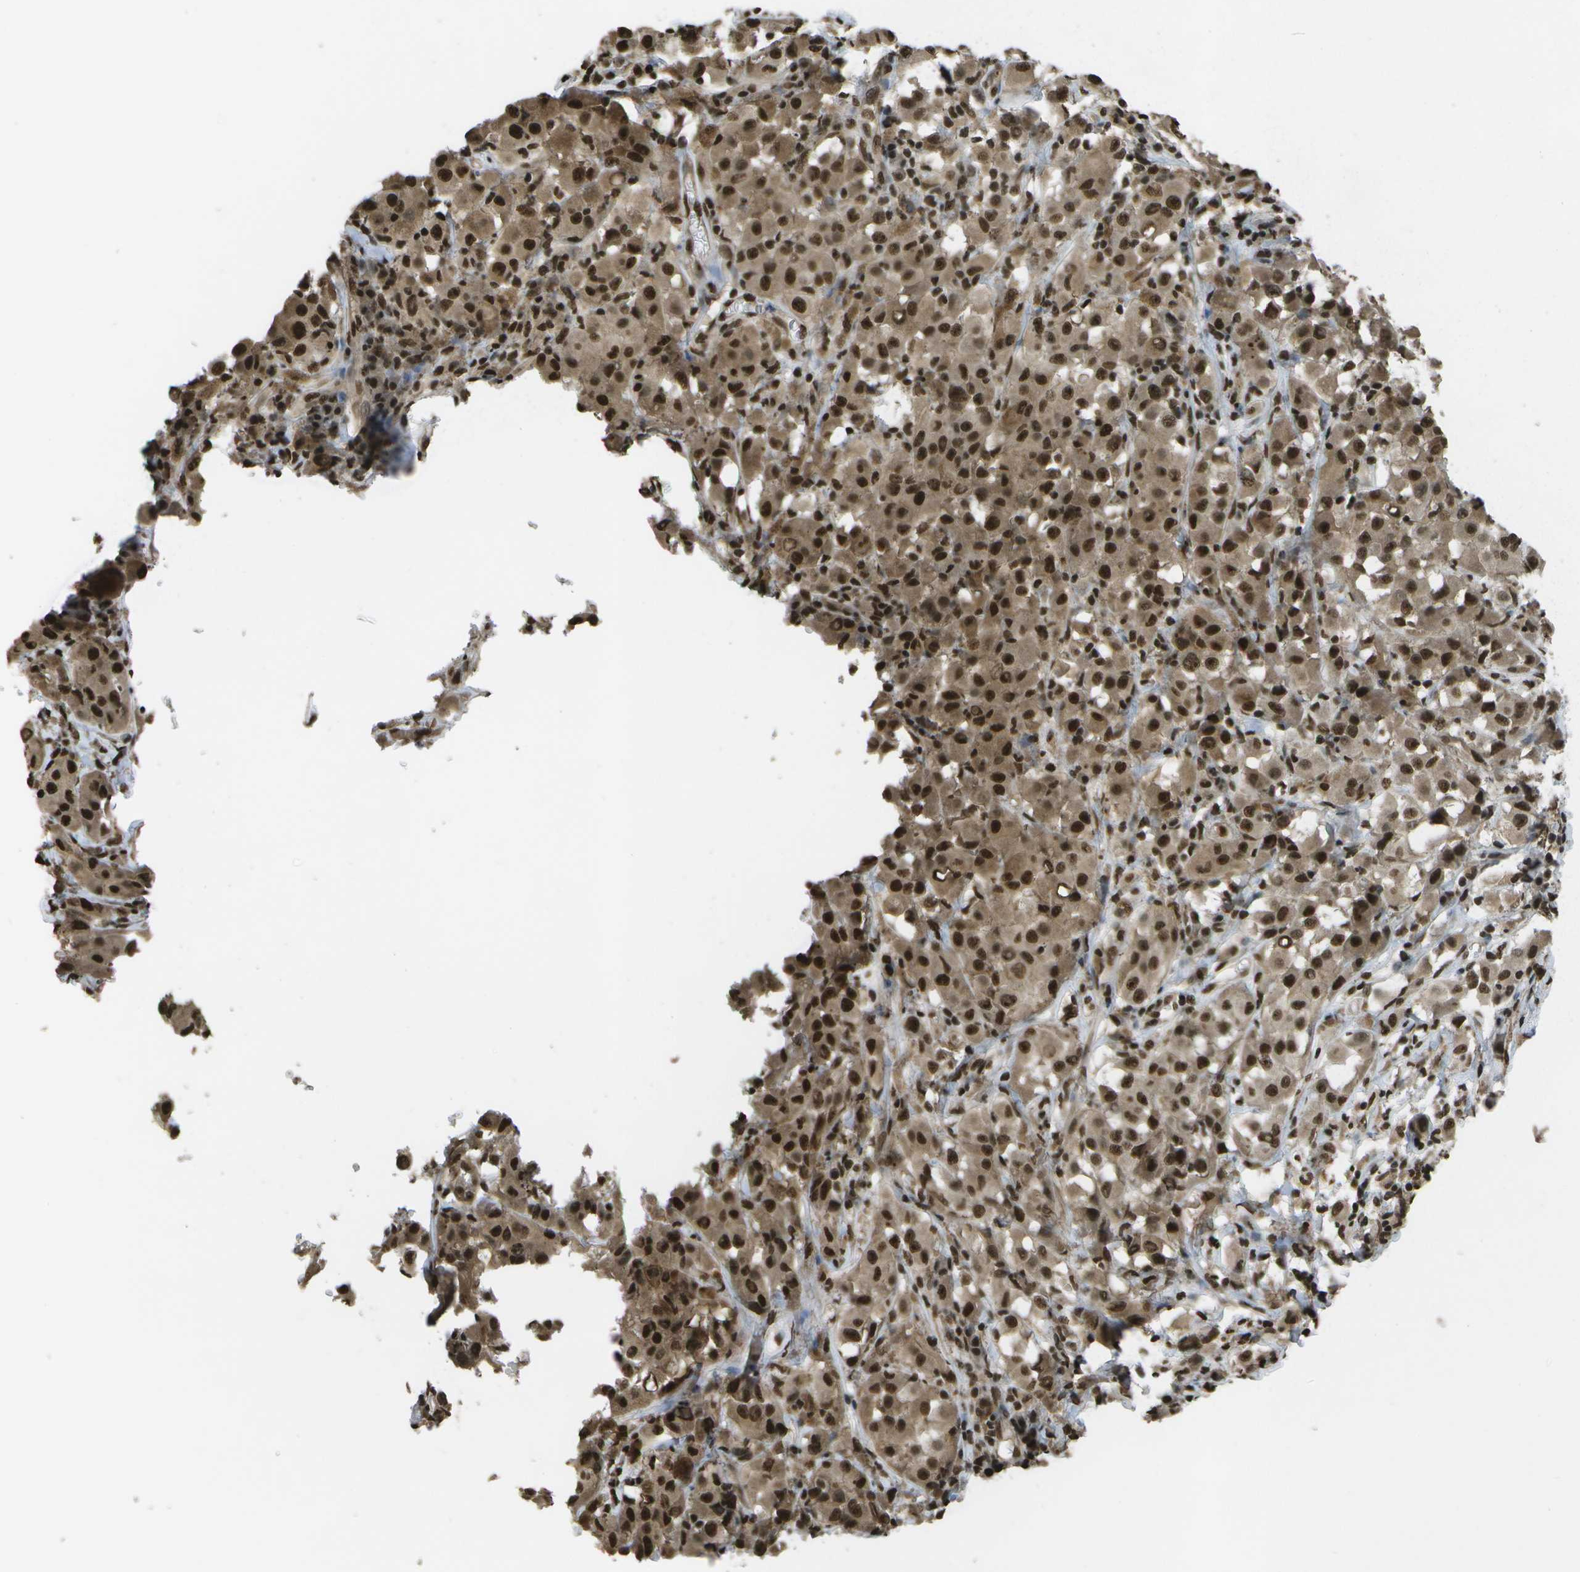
{"staining": {"intensity": "strong", "quantity": ">75%", "location": "cytoplasmic/membranous,nuclear"}, "tissue": "melanoma", "cell_type": "Tumor cells", "image_type": "cancer", "snomed": [{"axis": "morphology", "description": "Malignant melanoma, NOS"}, {"axis": "topography", "description": "Skin"}], "caption": "Protein expression by immunohistochemistry (IHC) demonstrates strong cytoplasmic/membranous and nuclear staining in about >75% of tumor cells in malignant melanoma.", "gene": "SPEN", "patient": {"sex": "male", "age": 84}}